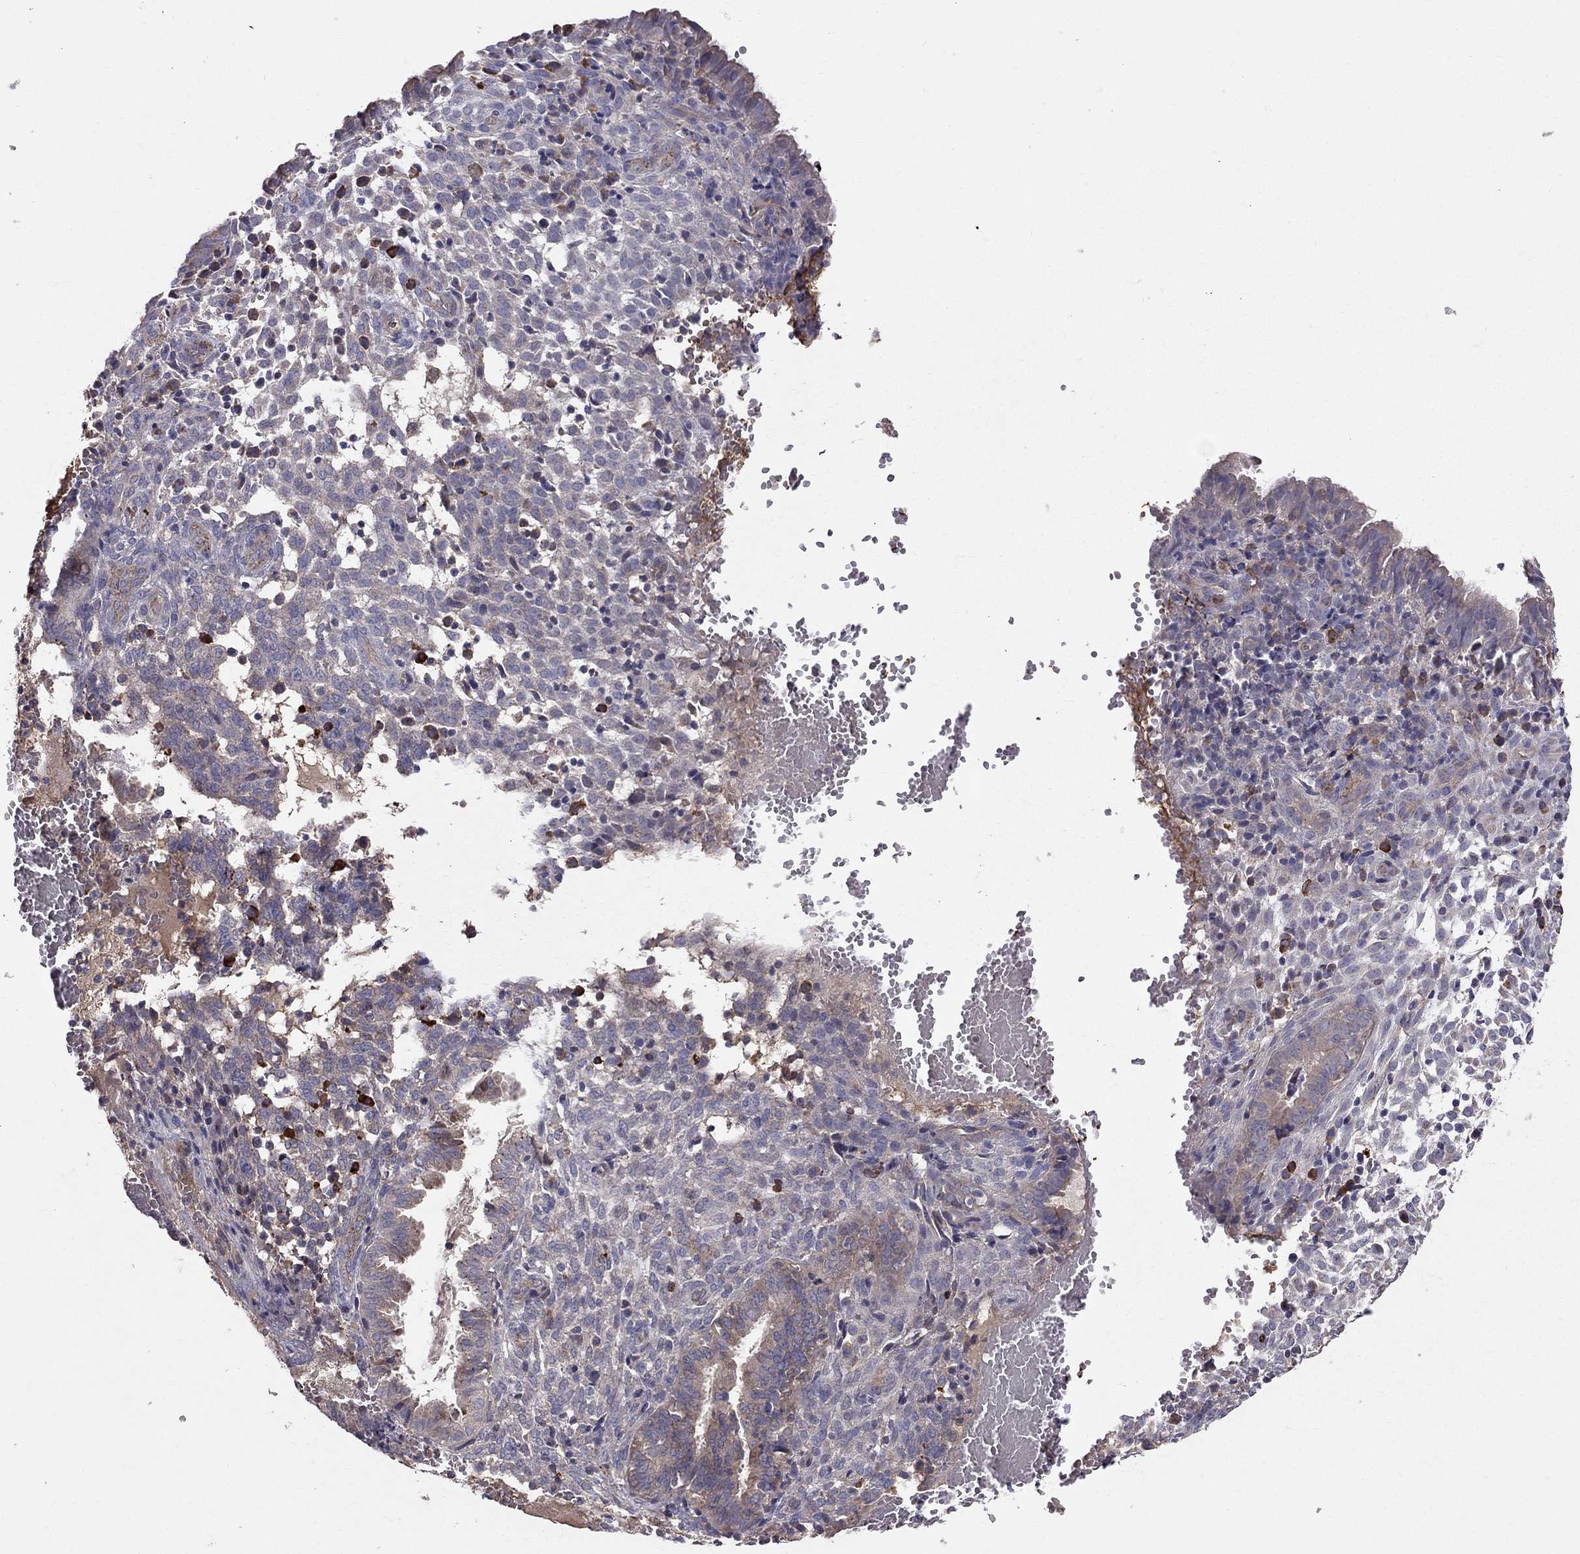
{"staining": {"intensity": "negative", "quantity": "none", "location": "none"}, "tissue": "endometrium", "cell_type": "Cells in endometrial stroma", "image_type": "normal", "snomed": [{"axis": "morphology", "description": "Normal tissue, NOS"}, {"axis": "topography", "description": "Endometrium"}], "caption": "Endometrium stained for a protein using immunohistochemistry displays no positivity cells in endometrial stroma.", "gene": "PIK3CG", "patient": {"sex": "female", "age": 42}}